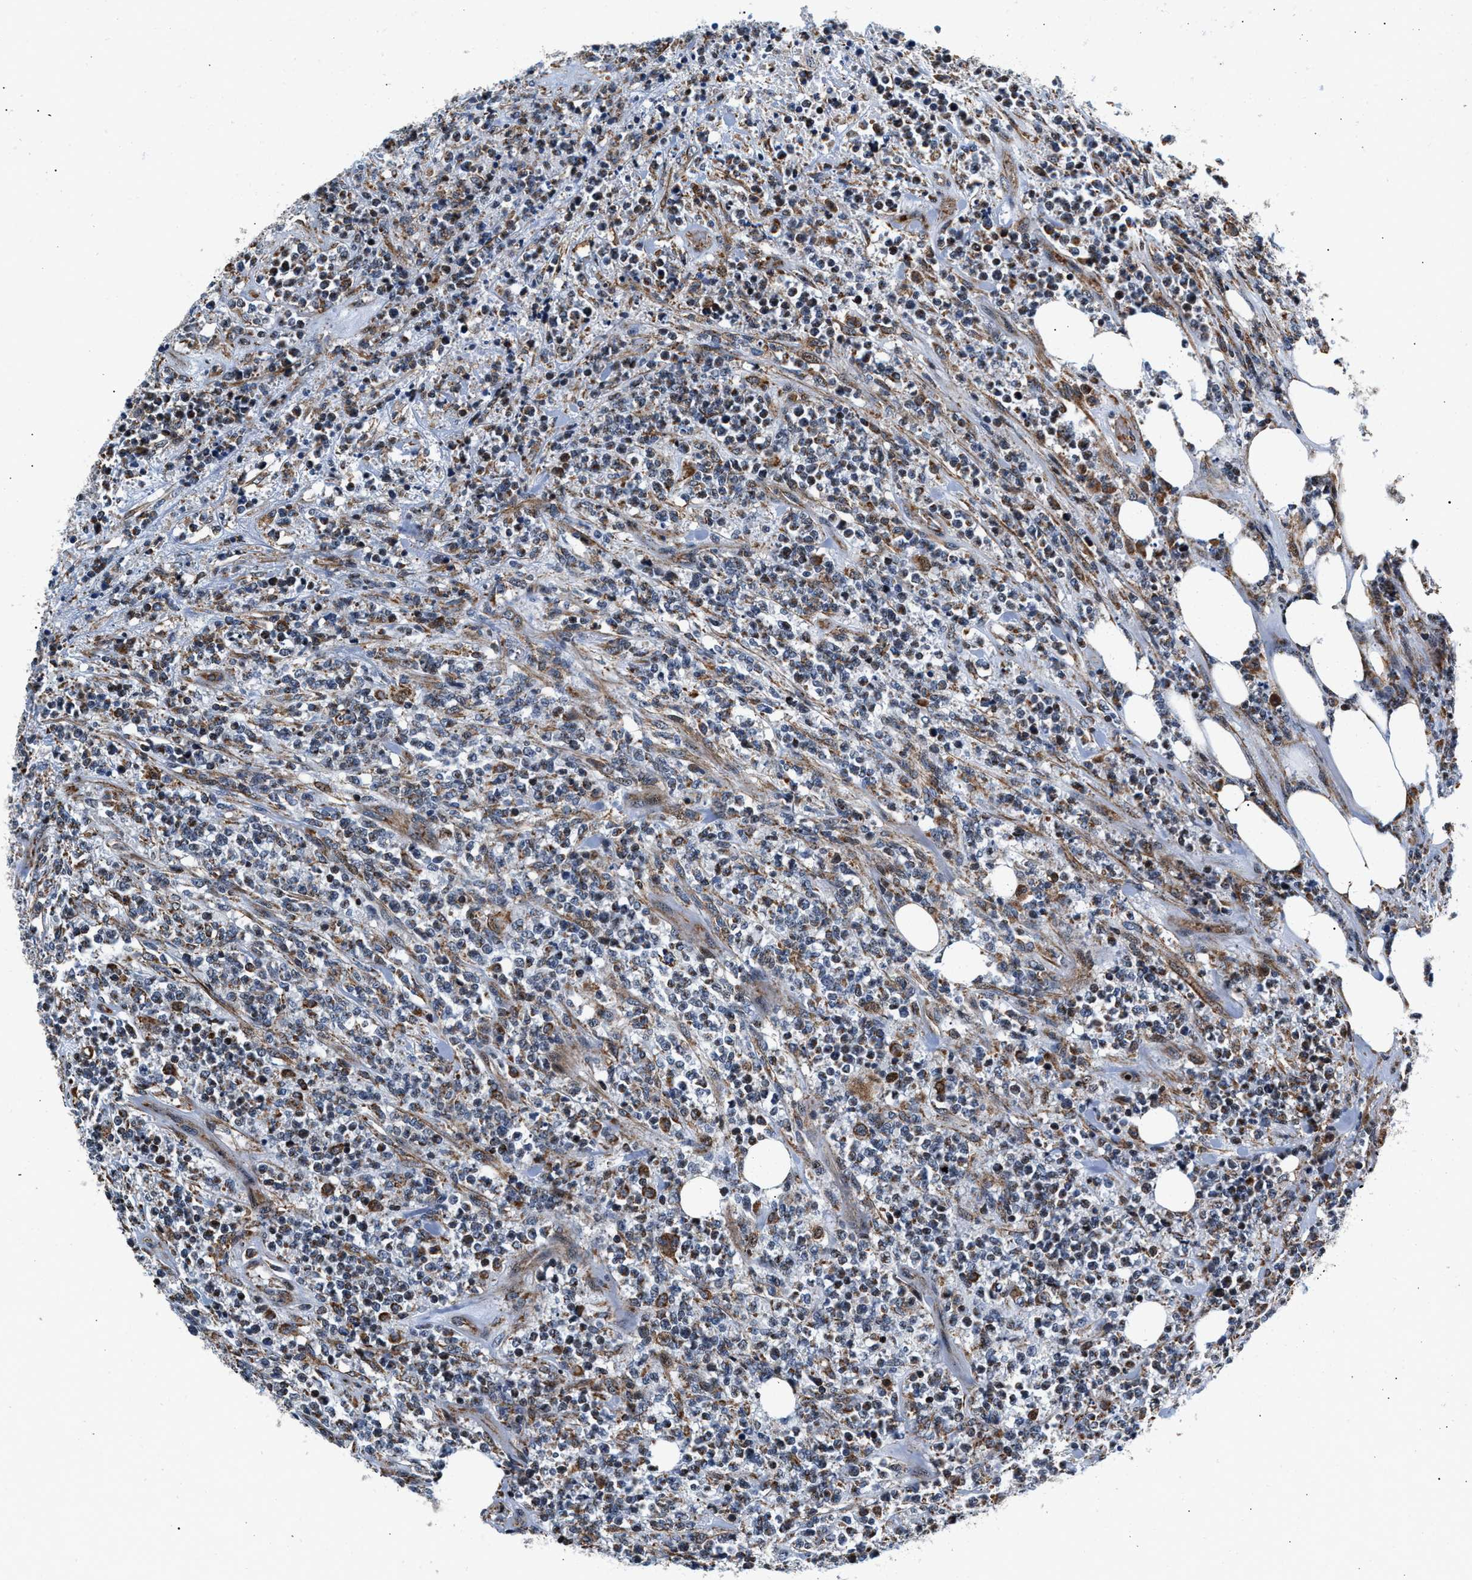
{"staining": {"intensity": "moderate", "quantity": "<25%", "location": "cytoplasmic/membranous"}, "tissue": "lymphoma", "cell_type": "Tumor cells", "image_type": "cancer", "snomed": [{"axis": "morphology", "description": "Malignant lymphoma, non-Hodgkin's type, High grade"}, {"axis": "topography", "description": "Soft tissue"}], "caption": "Immunohistochemical staining of human lymphoma exhibits low levels of moderate cytoplasmic/membranous positivity in approximately <25% of tumor cells.", "gene": "SGK1", "patient": {"sex": "male", "age": 18}}